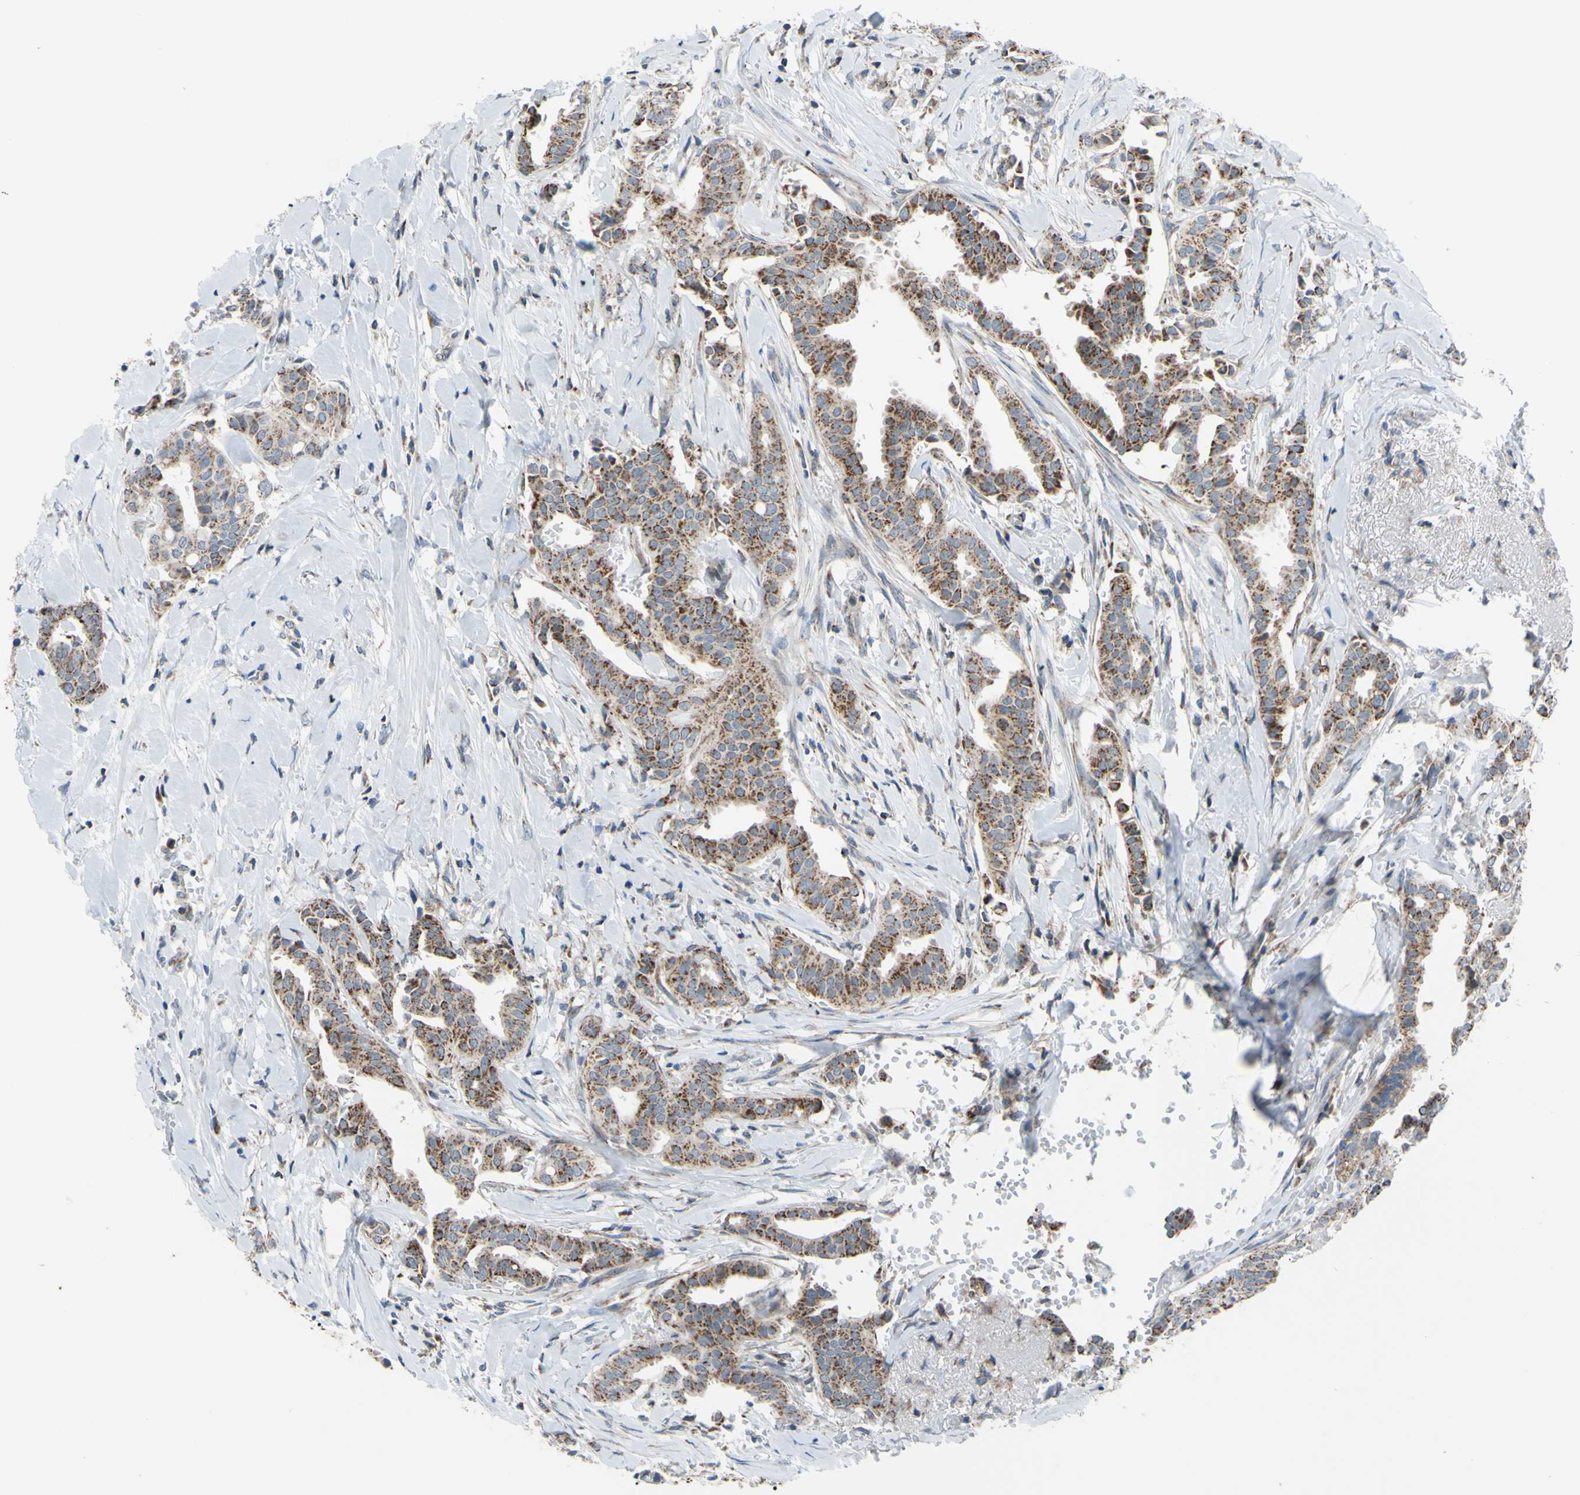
{"staining": {"intensity": "moderate", "quantity": ">75%", "location": "cytoplasmic/membranous"}, "tissue": "head and neck cancer", "cell_type": "Tumor cells", "image_type": "cancer", "snomed": [{"axis": "morphology", "description": "Adenocarcinoma, NOS"}, {"axis": "topography", "description": "Salivary gland"}, {"axis": "topography", "description": "Head-Neck"}], "caption": "IHC of human head and neck cancer exhibits medium levels of moderate cytoplasmic/membranous expression in about >75% of tumor cells. Using DAB (3,3'-diaminobenzidine) (brown) and hematoxylin (blue) stains, captured at high magnification using brightfield microscopy.", "gene": "GLT8D1", "patient": {"sex": "female", "age": 59}}